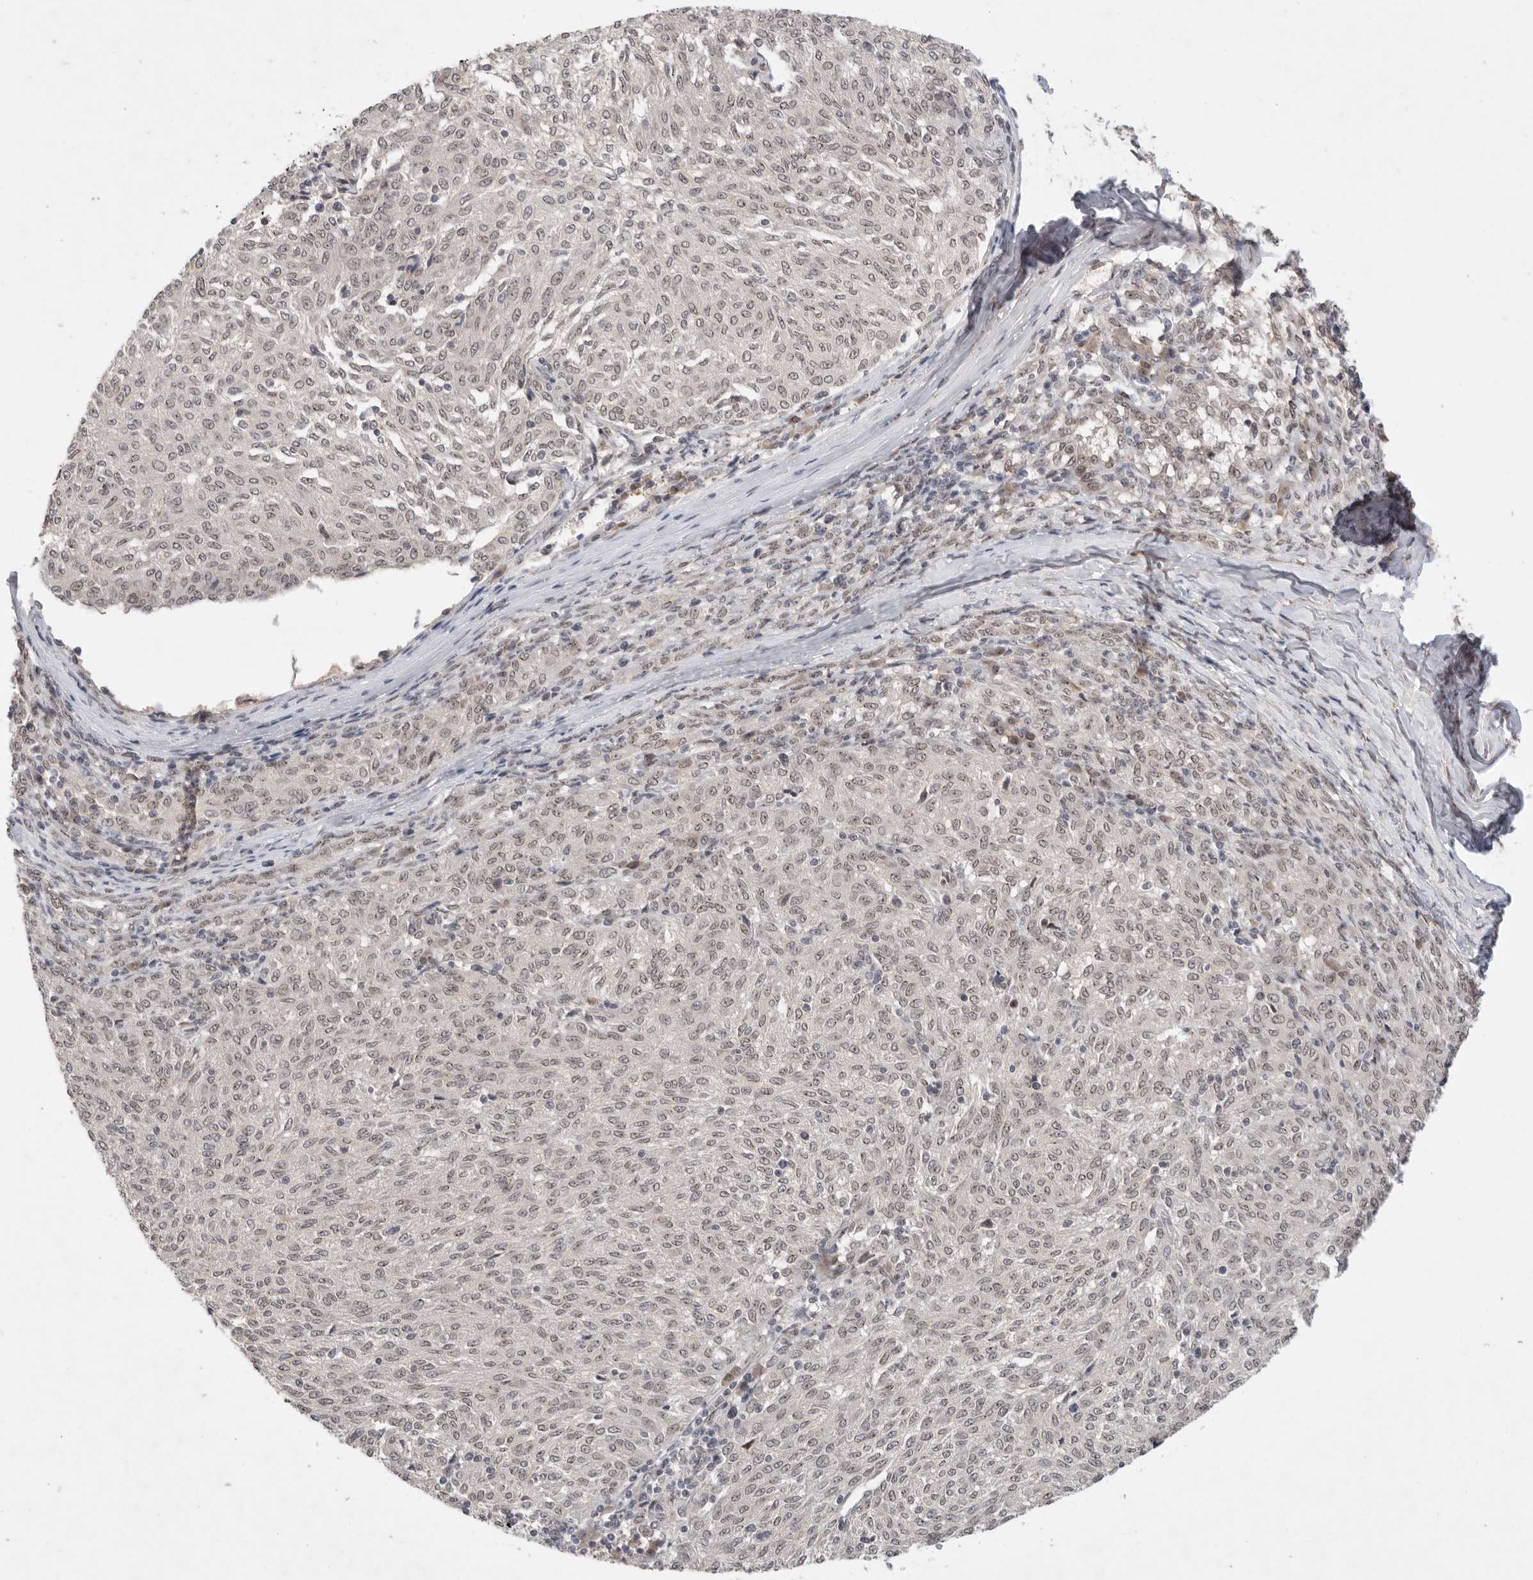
{"staining": {"intensity": "negative", "quantity": "none", "location": "none"}, "tissue": "melanoma", "cell_type": "Tumor cells", "image_type": "cancer", "snomed": [{"axis": "morphology", "description": "Malignant melanoma, NOS"}, {"axis": "topography", "description": "Skin"}], "caption": "Human malignant melanoma stained for a protein using immunohistochemistry (IHC) demonstrates no positivity in tumor cells.", "gene": "LEMD3", "patient": {"sex": "female", "age": 72}}